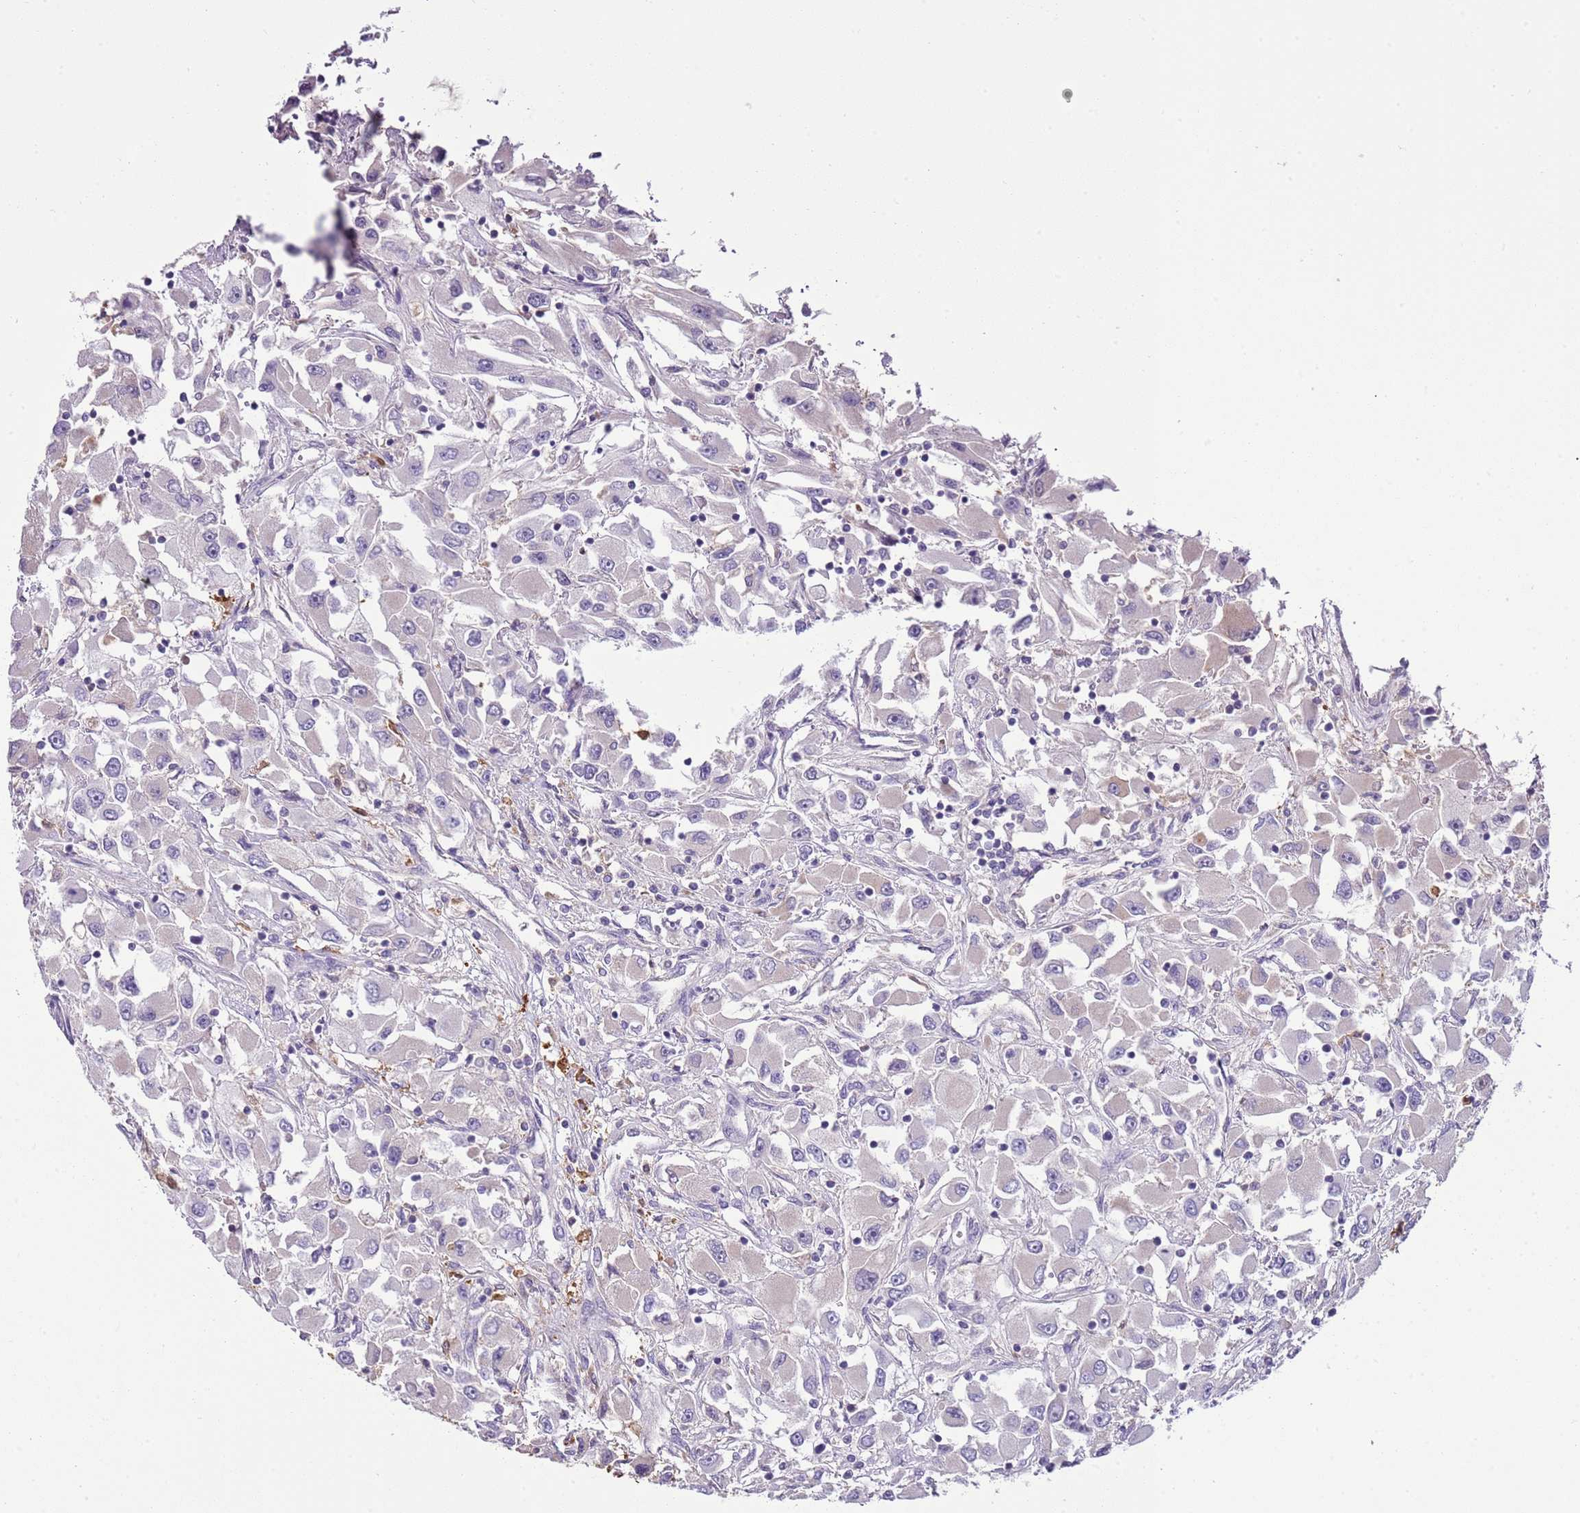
{"staining": {"intensity": "negative", "quantity": "none", "location": "none"}, "tissue": "renal cancer", "cell_type": "Tumor cells", "image_type": "cancer", "snomed": [{"axis": "morphology", "description": "Adenocarcinoma, NOS"}, {"axis": "topography", "description": "Kidney"}], "caption": "Photomicrograph shows no protein expression in tumor cells of adenocarcinoma (renal) tissue.", "gene": "HES3", "patient": {"sex": "female", "age": 52}}